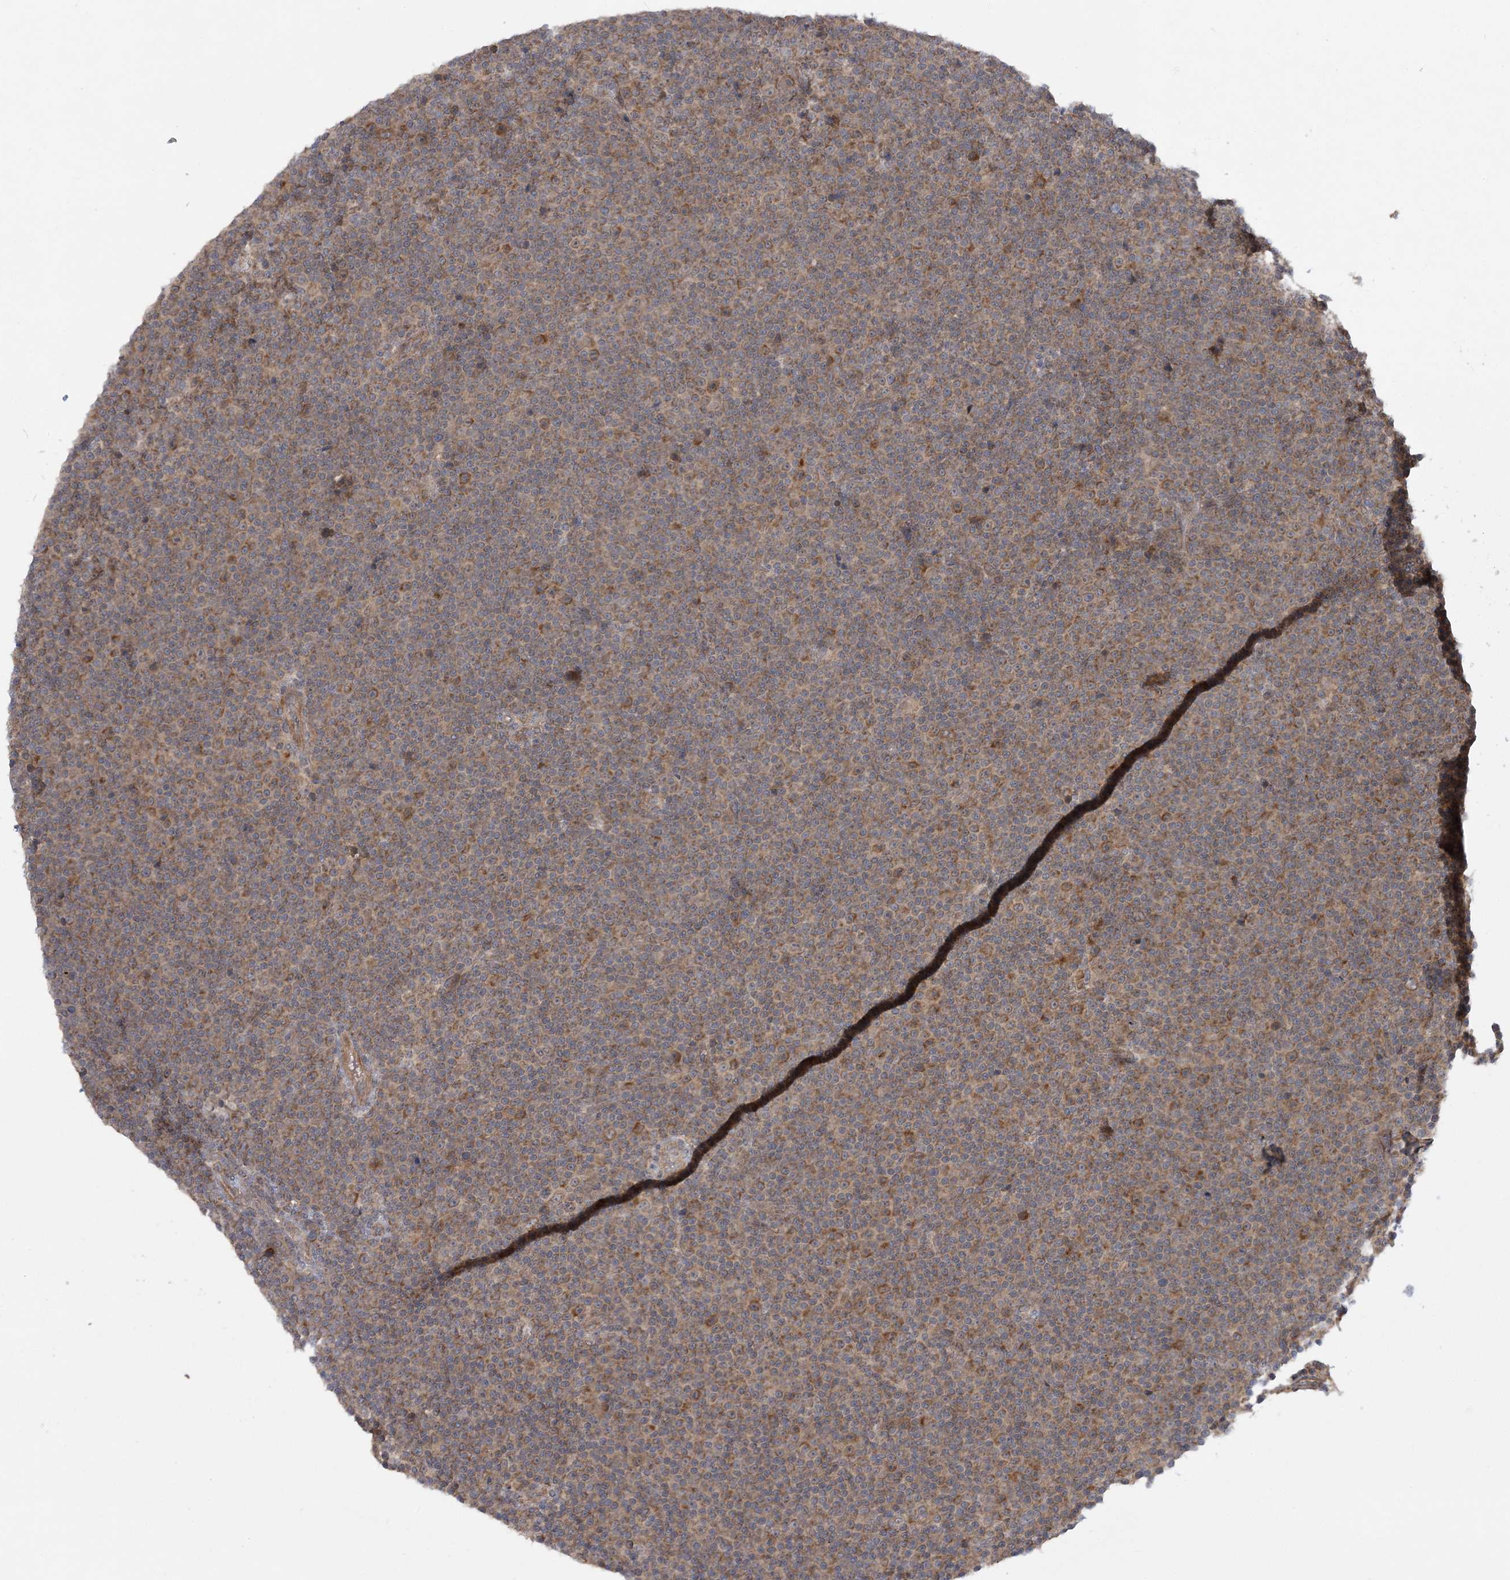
{"staining": {"intensity": "weak", "quantity": "25%-75%", "location": "cytoplasmic/membranous"}, "tissue": "lymphoma", "cell_type": "Tumor cells", "image_type": "cancer", "snomed": [{"axis": "morphology", "description": "Malignant lymphoma, non-Hodgkin's type, Low grade"}, {"axis": "topography", "description": "Lymph node"}], "caption": "Brown immunohistochemical staining in lymphoma reveals weak cytoplasmic/membranous positivity in about 25%-75% of tumor cells.", "gene": "MMADHC", "patient": {"sex": "female", "age": 67}}